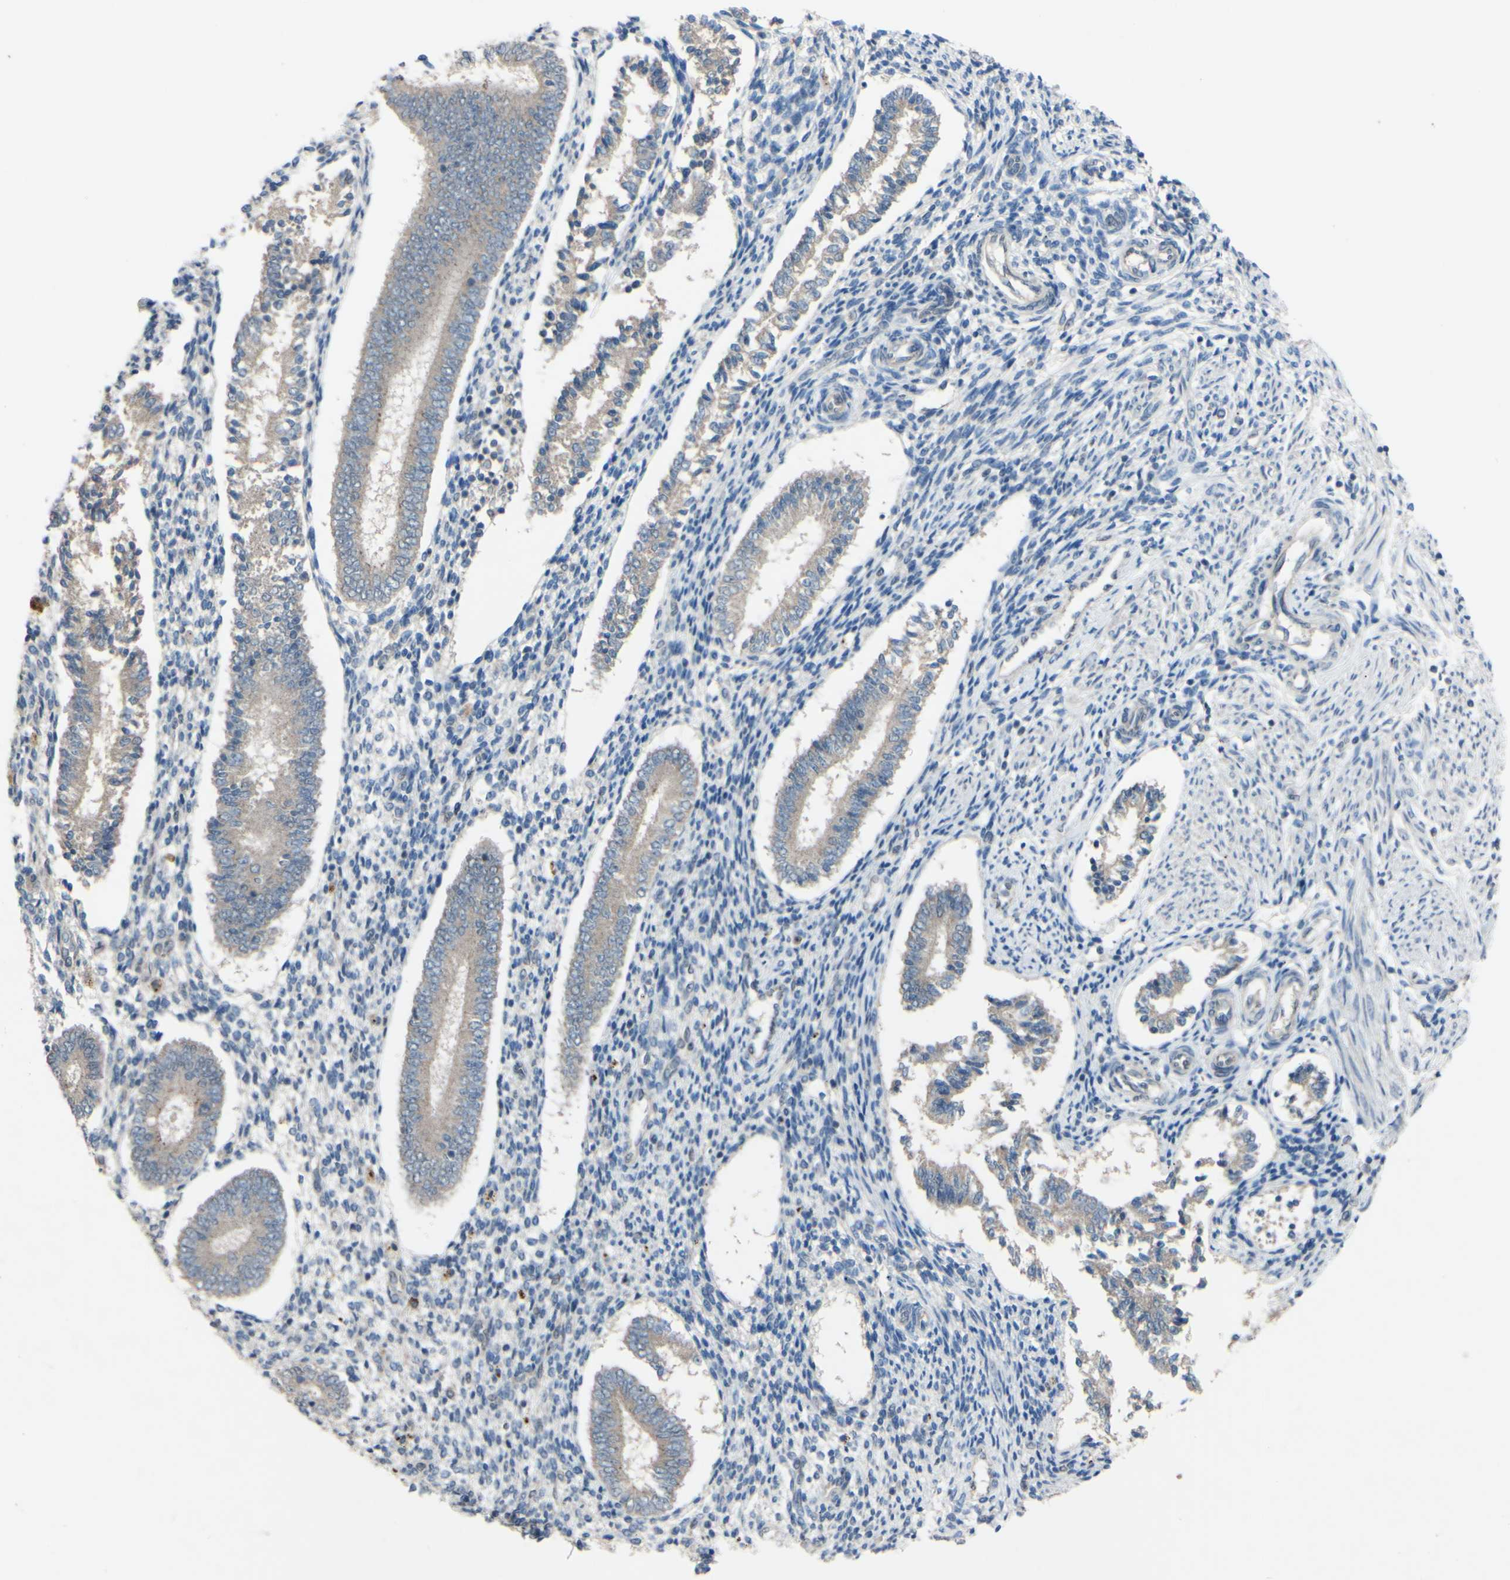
{"staining": {"intensity": "negative", "quantity": "none", "location": "none"}, "tissue": "endometrium", "cell_type": "Cells in endometrial stroma", "image_type": "normal", "snomed": [{"axis": "morphology", "description": "Normal tissue, NOS"}, {"axis": "topography", "description": "Endometrium"}], "caption": "High magnification brightfield microscopy of normal endometrium stained with DAB (brown) and counterstained with hematoxylin (blue): cells in endometrial stroma show no significant staining. The staining was performed using DAB to visualize the protein expression in brown, while the nuclei were stained in blue with hematoxylin (Magnification: 20x).", "gene": "CDCP1", "patient": {"sex": "female", "age": 42}}